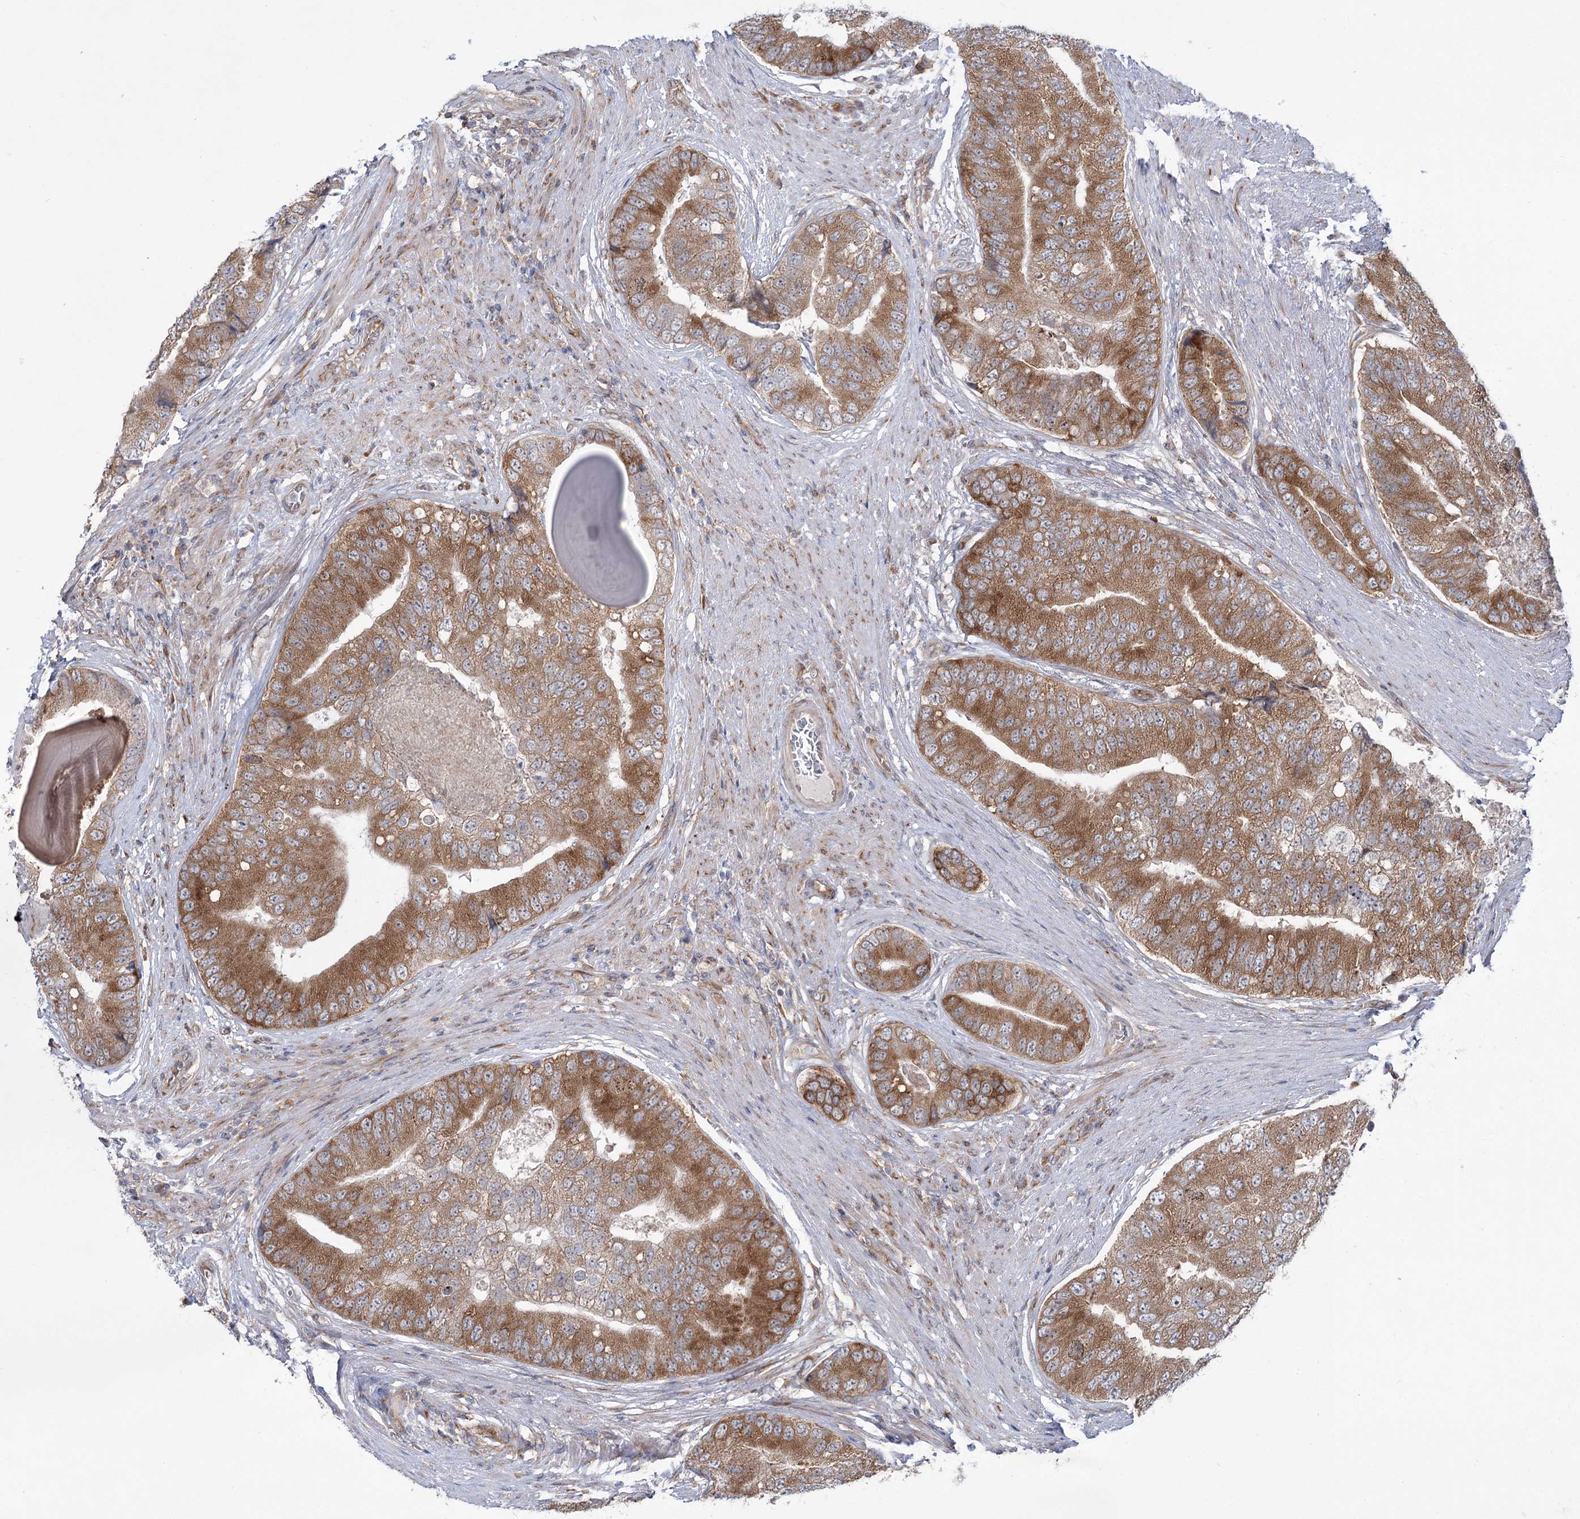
{"staining": {"intensity": "moderate", "quantity": ">75%", "location": "cytoplasmic/membranous"}, "tissue": "prostate cancer", "cell_type": "Tumor cells", "image_type": "cancer", "snomed": [{"axis": "morphology", "description": "Adenocarcinoma, High grade"}, {"axis": "topography", "description": "Prostate"}], "caption": "Human prostate cancer stained with a protein marker shows moderate staining in tumor cells.", "gene": "VWA2", "patient": {"sex": "male", "age": 70}}